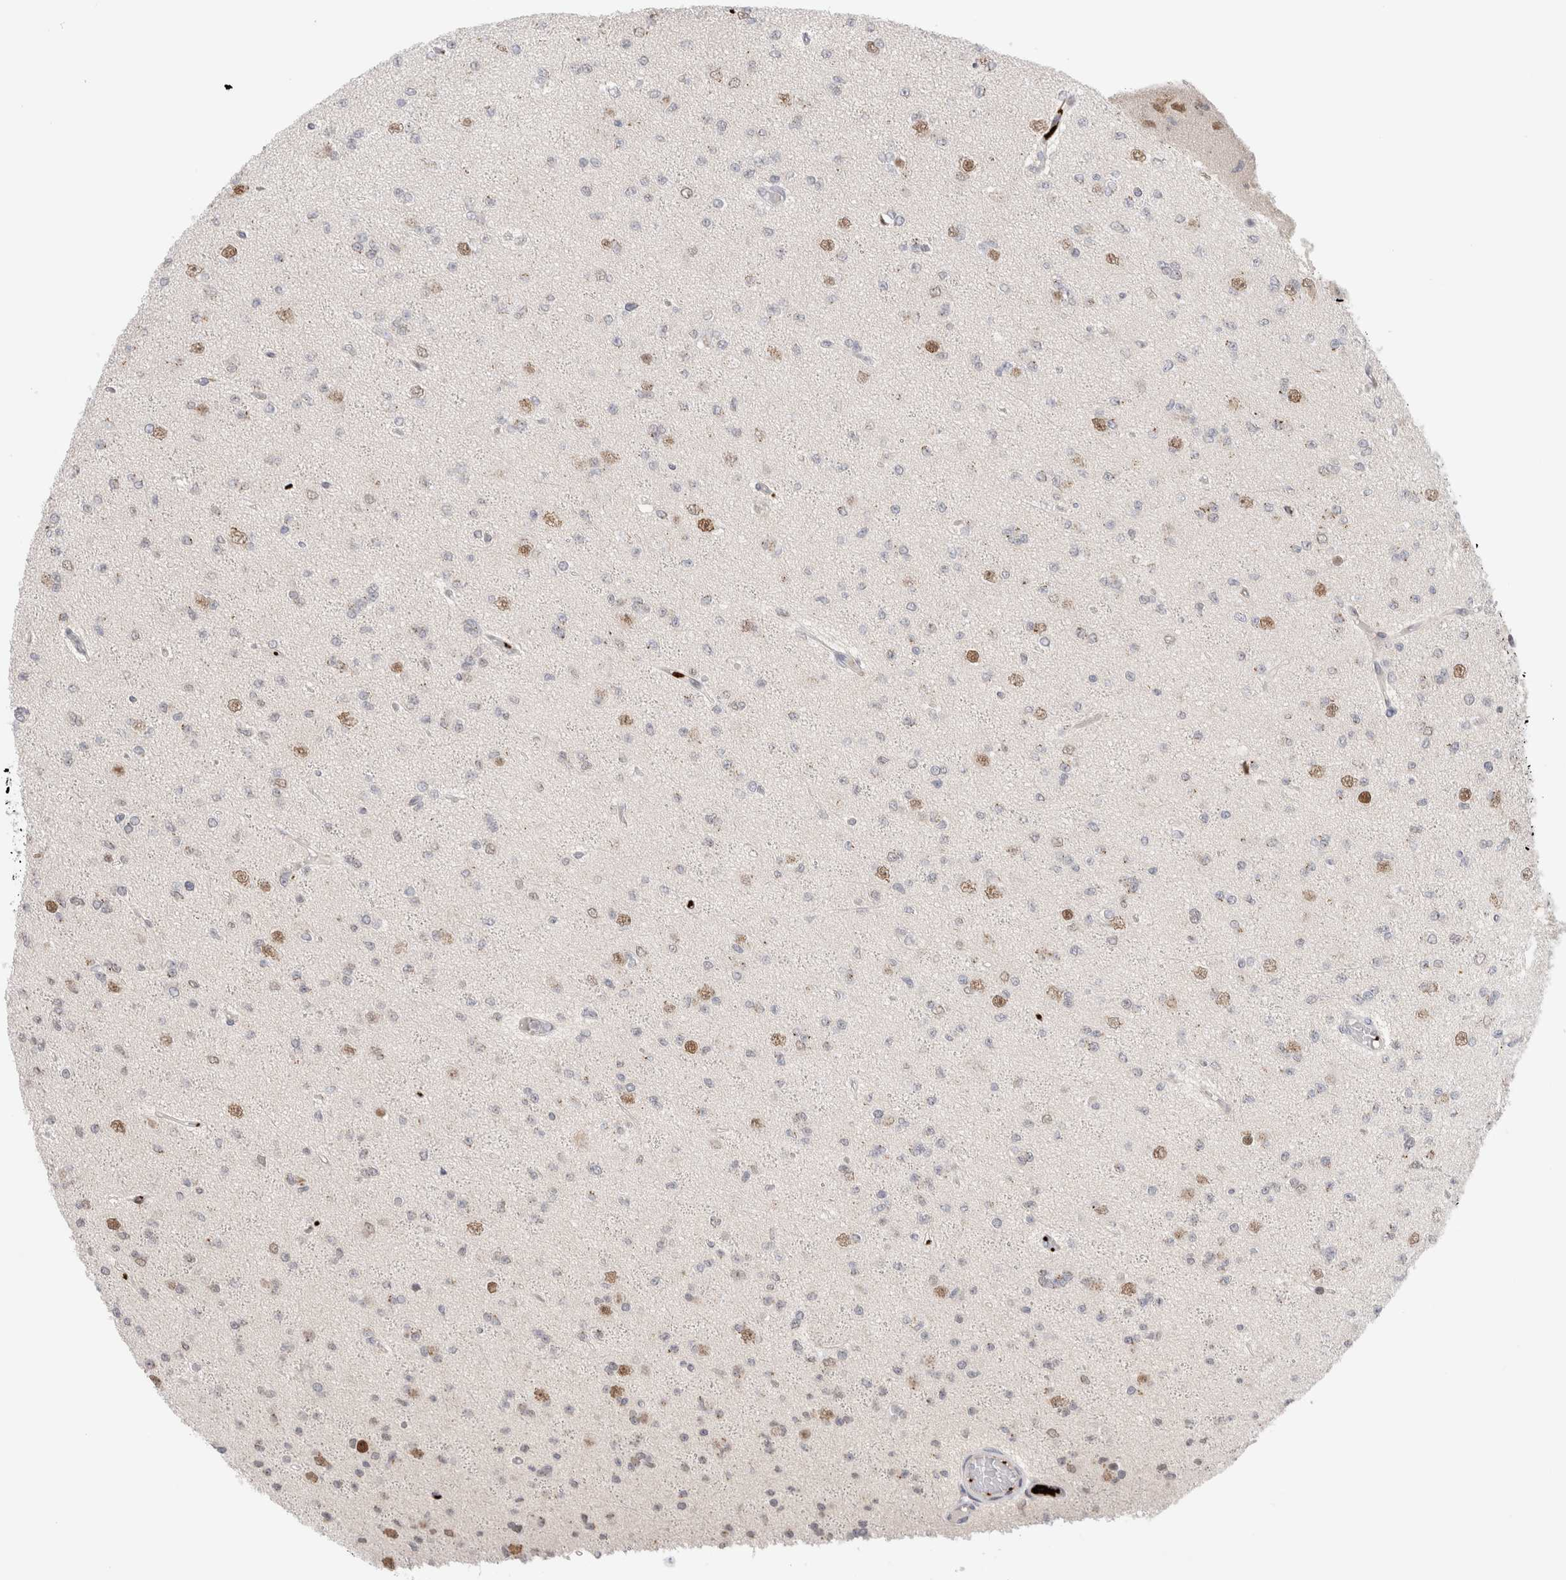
{"staining": {"intensity": "negative", "quantity": "none", "location": "none"}, "tissue": "glioma", "cell_type": "Tumor cells", "image_type": "cancer", "snomed": [{"axis": "morphology", "description": "Glioma, malignant, Low grade"}, {"axis": "topography", "description": "Brain"}], "caption": "Protein analysis of malignant glioma (low-grade) displays no significant staining in tumor cells.", "gene": "VPS28", "patient": {"sex": "female", "age": 22}}